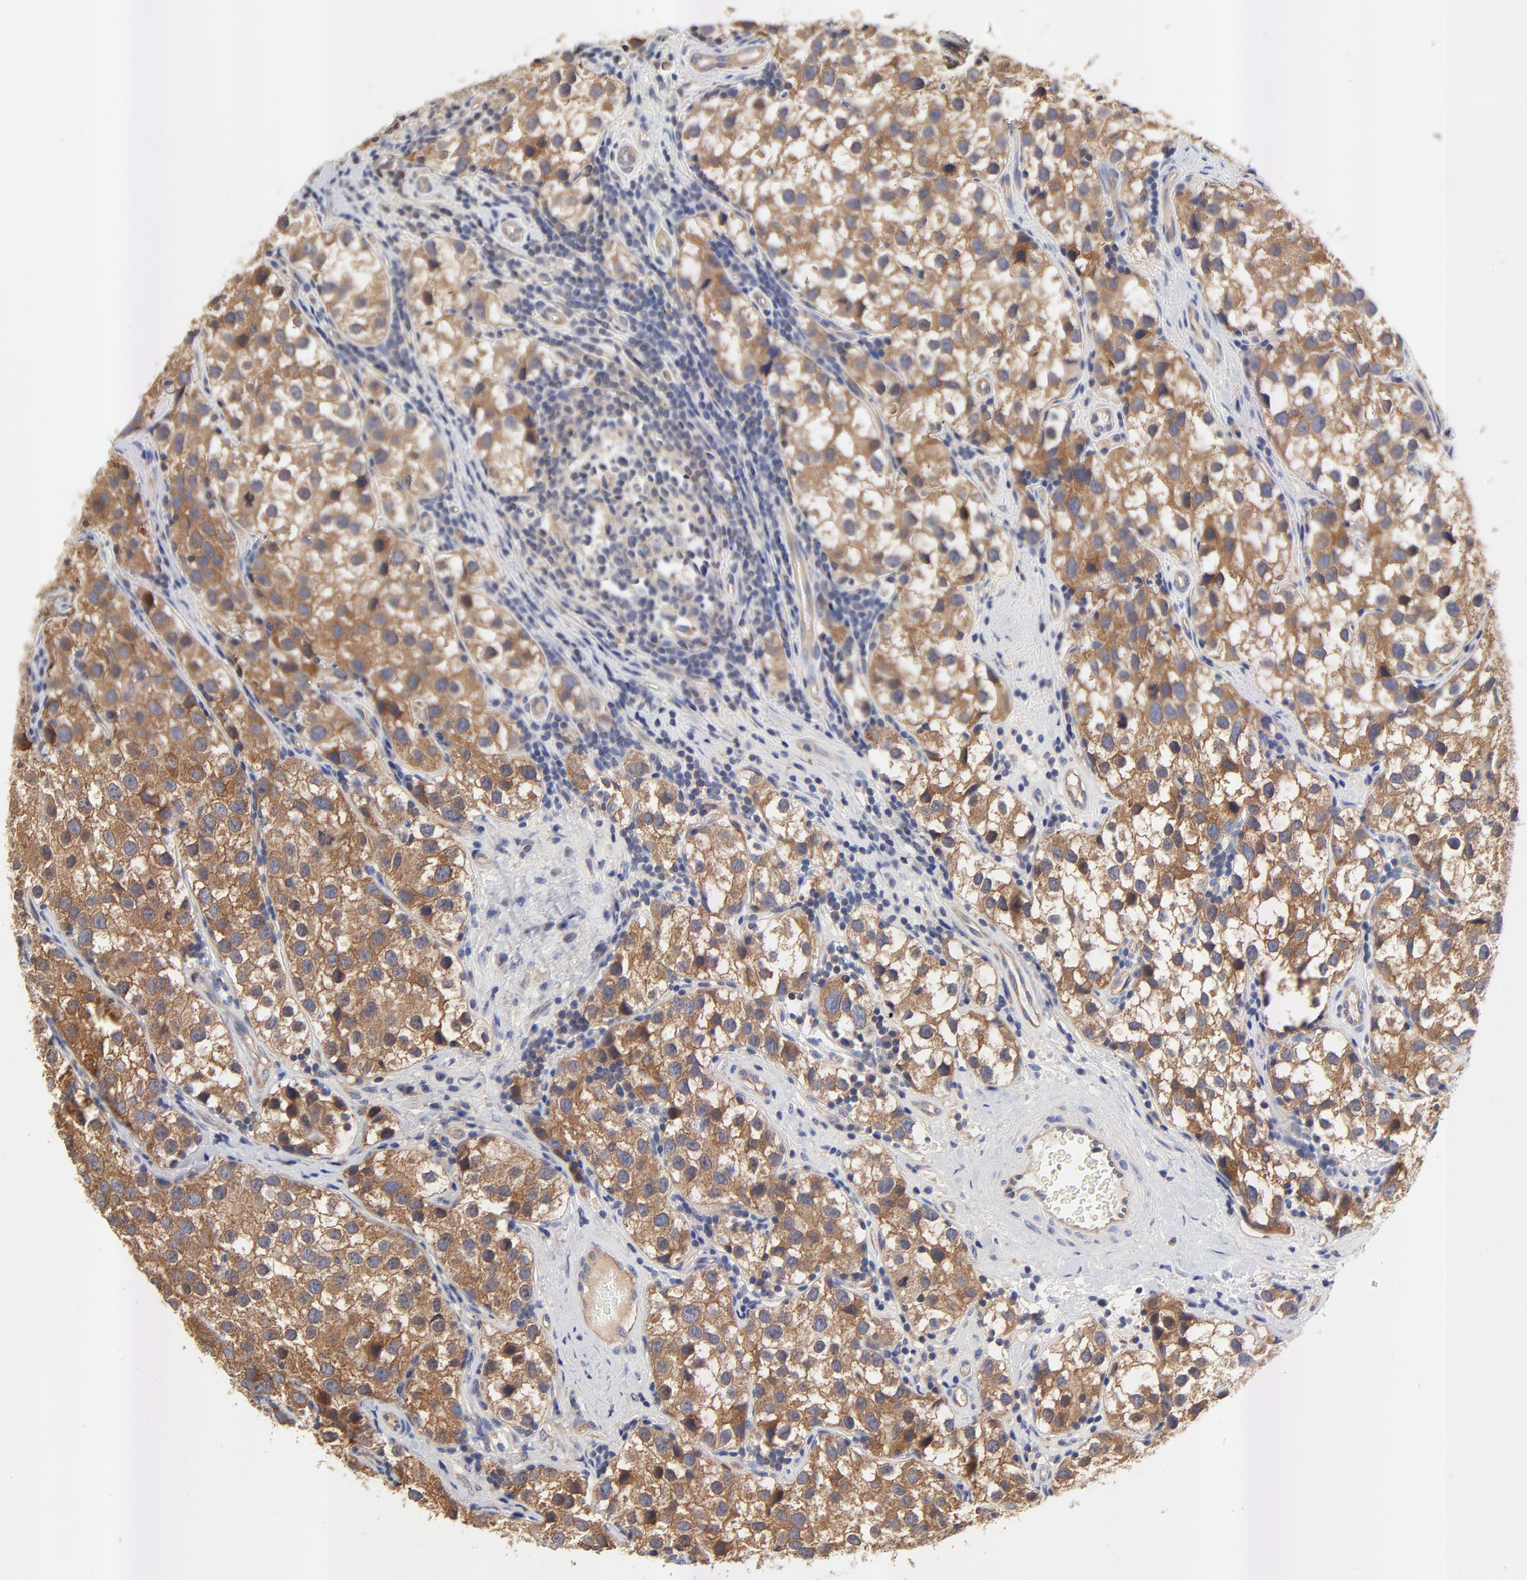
{"staining": {"intensity": "strong", "quantity": ">75%", "location": "cytoplasmic/membranous"}, "tissue": "testis cancer", "cell_type": "Tumor cells", "image_type": "cancer", "snomed": [{"axis": "morphology", "description": "Seminoma, NOS"}, {"axis": "topography", "description": "Testis"}], "caption": "Immunohistochemical staining of human testis cancer (seminoma) shows strong cytoplasmic/membranous protein positivity in about >75% of tumor cells.", "gene": "FBXL2", "patient": {"sex": "male", "age": 39}}